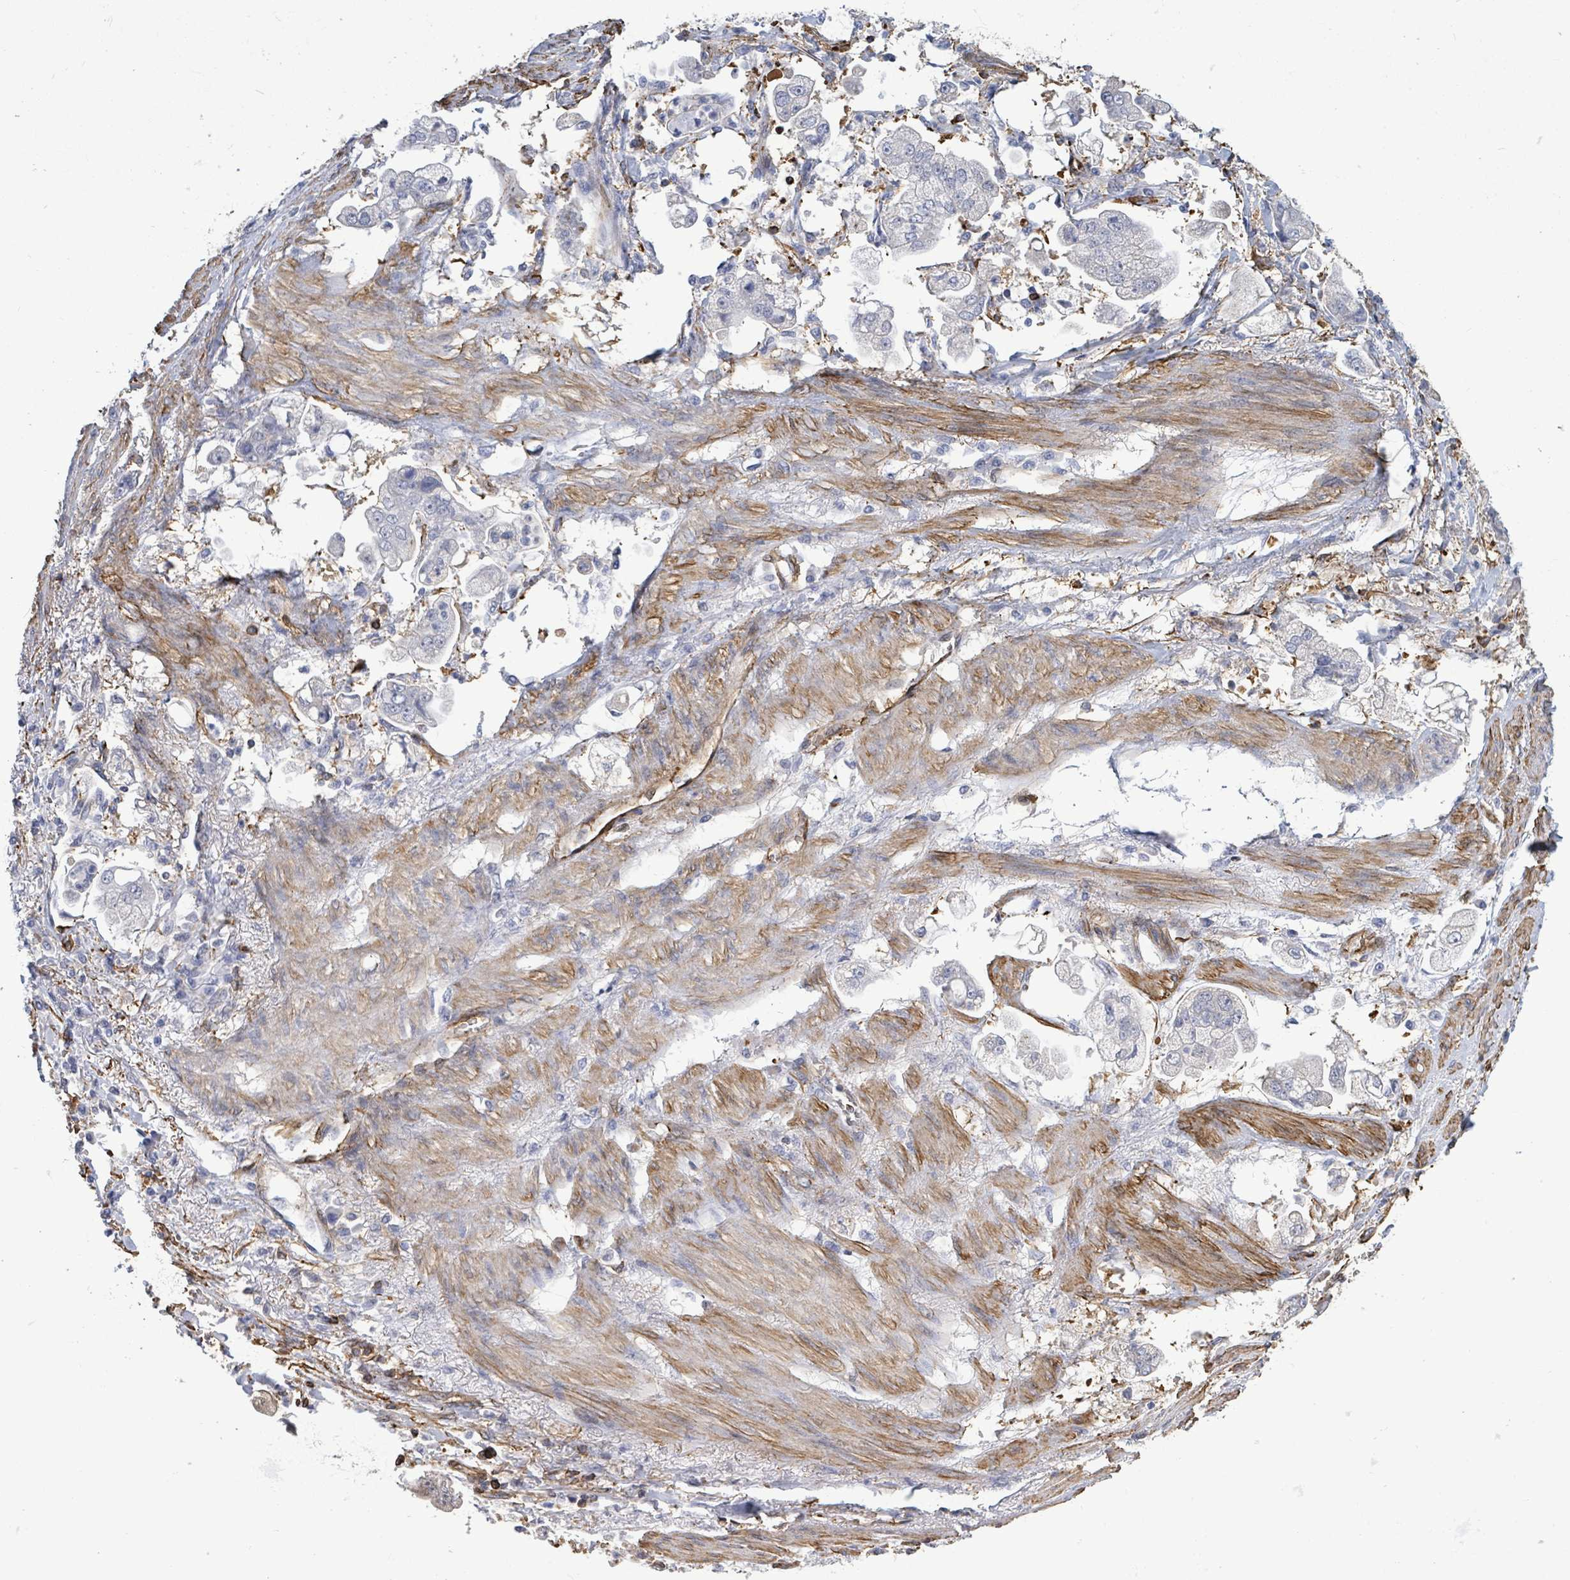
{"staining": {"intensity": "negative", "quantity": "none", "location": "none"}, "tissue": "stomach cancer", "cell_type": "Tumor cells", "image_type": "cancer", "snomed": [{"axis": "morphology", "description": "Adenocarcinoma, NOS"}, {"axis": "topography", "description": "Stomach"}], "caption": "Tumor cells show no significant protein staining in stomach cancer.", "gene": "PRKRIP1", "patient": {"sex": "male", "age": 62}}